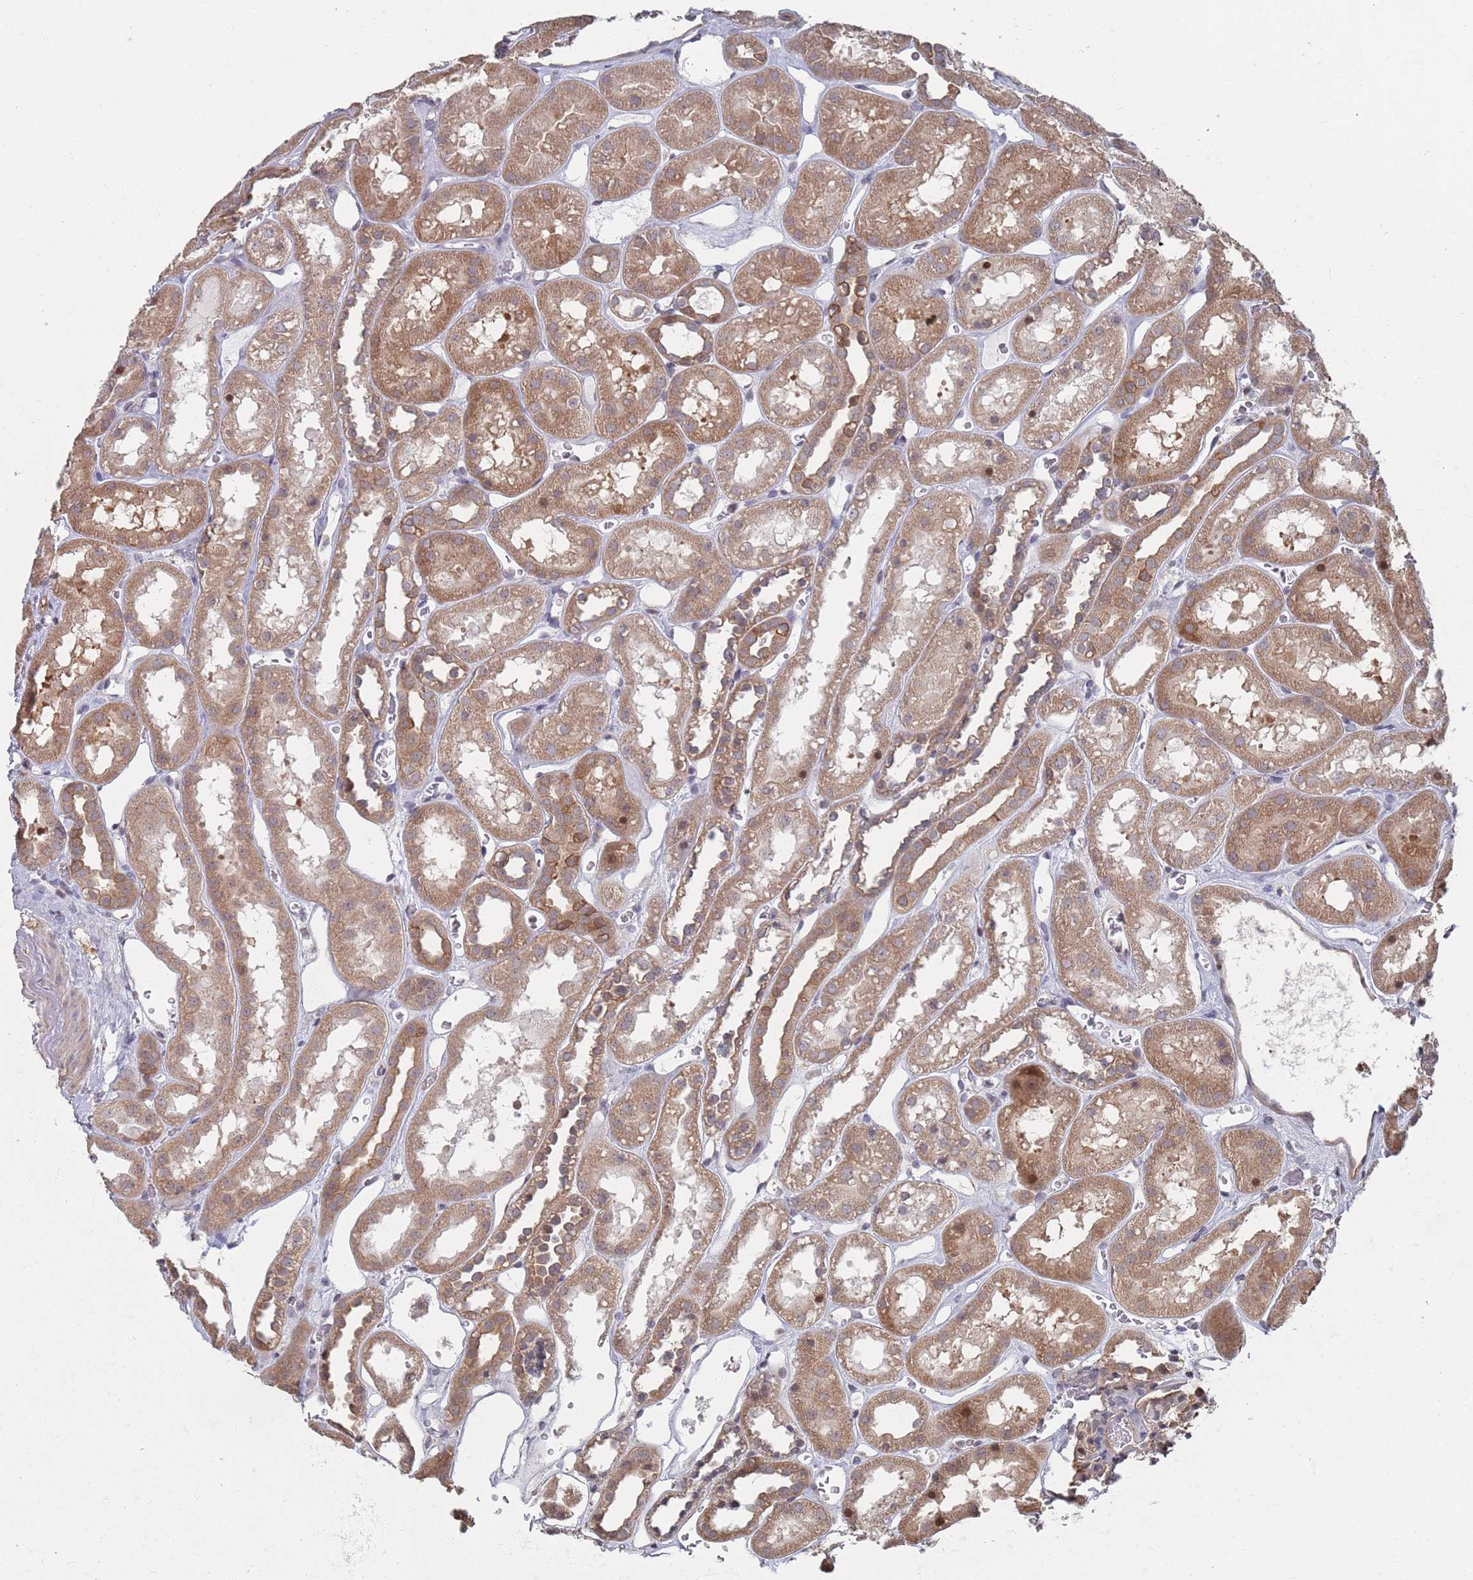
{"staining": {"intensity": "moderate", "quantity": "<25%", "location": "cytoplasmic/membranous"}, "tissue": "kidney", "cell_type": "Cells in glomeruli", "image_type": "normal", "snomed": [{"axis": "morphology", "description": "Normal tissue, NOS"}, {"axis": "topography", "description": "Kidney"}], "caption": "Immunohistochemistry image of unremarkable kidney stained for a protein (brown), which shows low levels of moderate cytoplasmic/membranous positivity in approximately <25% of cells in glomeruli.", "gene": "DGKD", "patient": {"sex": "female", "age": 41}}